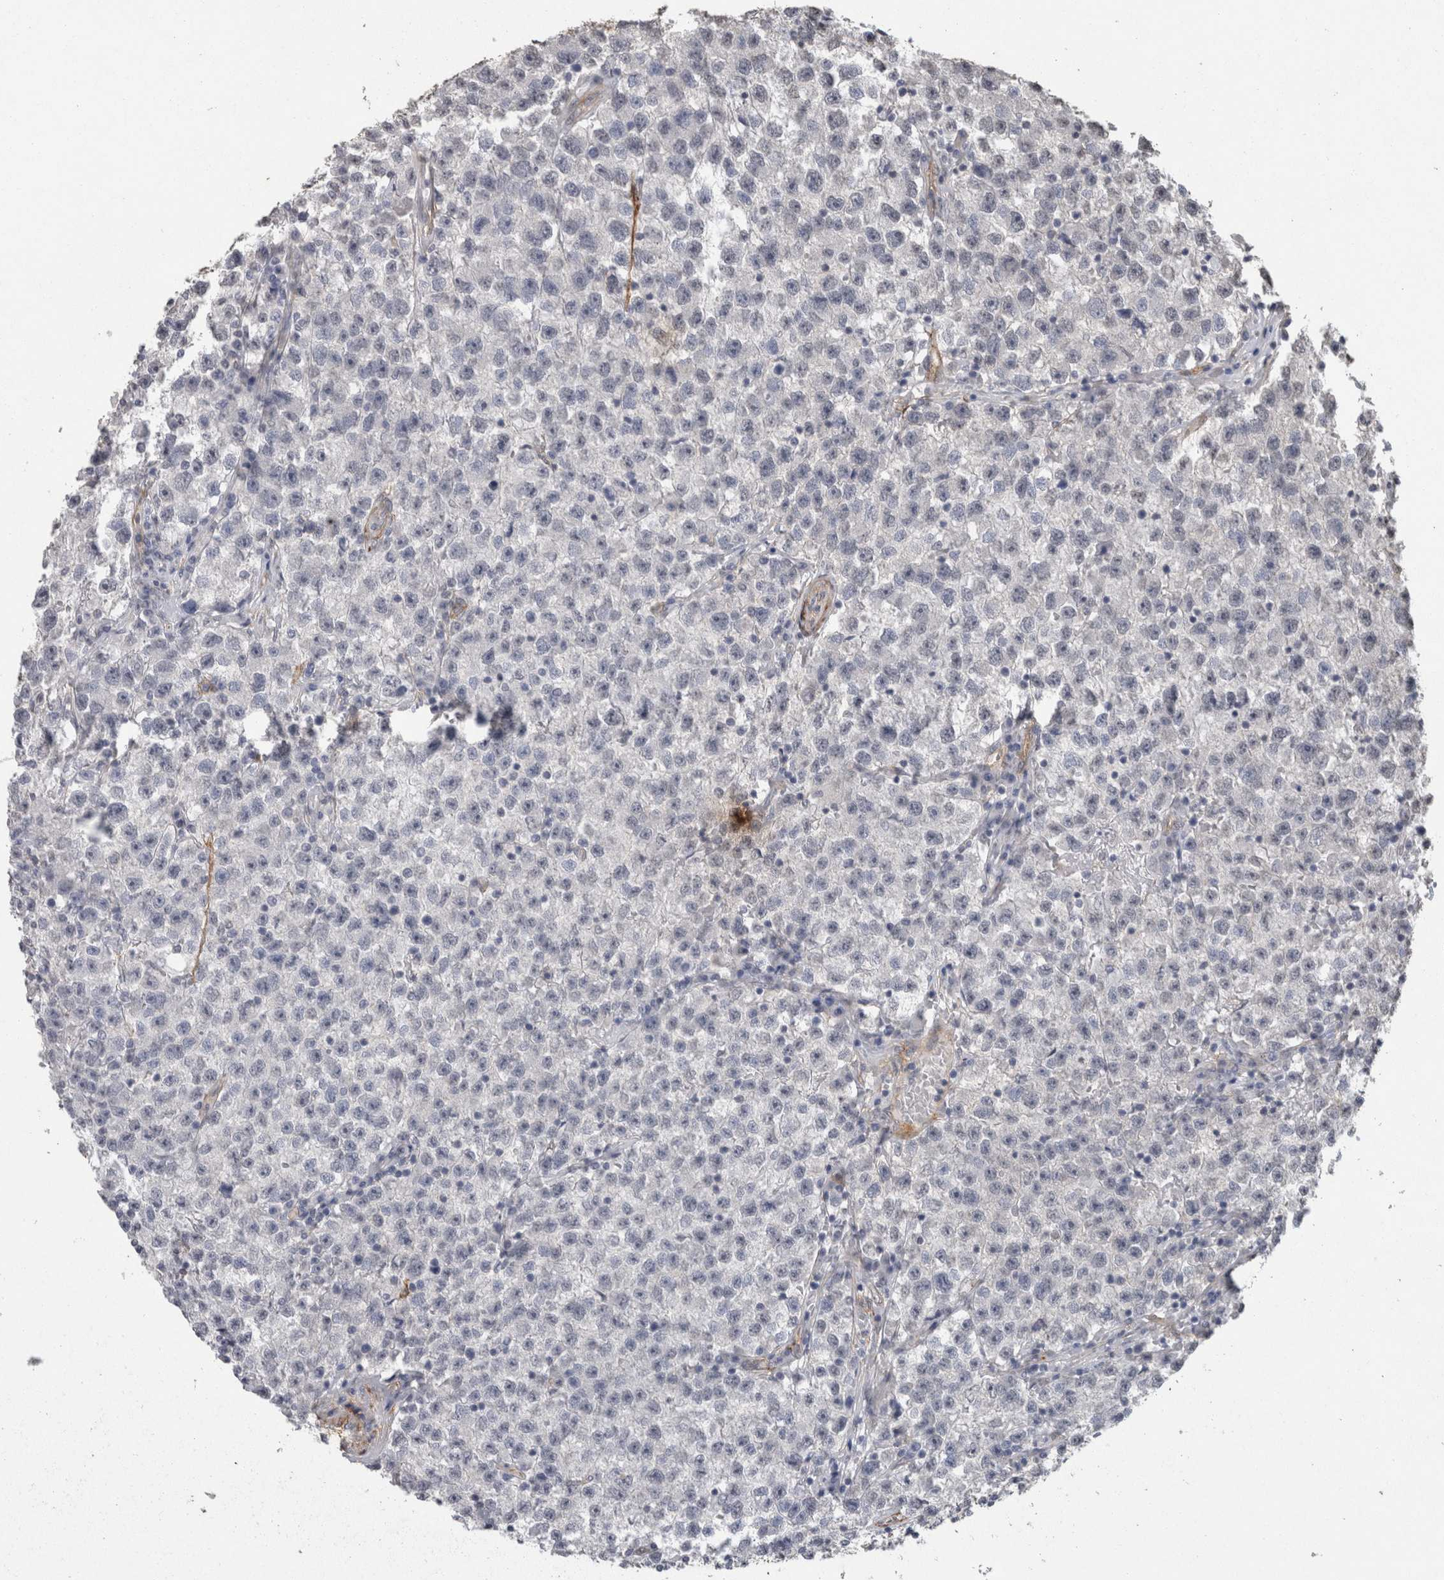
{"staining": {"intensity": "negative", "quantity": "none", "location": "none"}, "tissue": "testis cancer", "cell_type": "Tumor cells", "image_type": "cancer", "snomed": [{"axis": "morphology", "description": "Seminoma, NOS"}, {"axis": "topography", "description": "Testis"}], "caption": "Tumor cells are negative for brown protein staining in testis seminoma. (DAB immunohistochemistry (IHC), high magnification).", "gene": "RECK", "patient": {"sex": "male", "age": 22}}